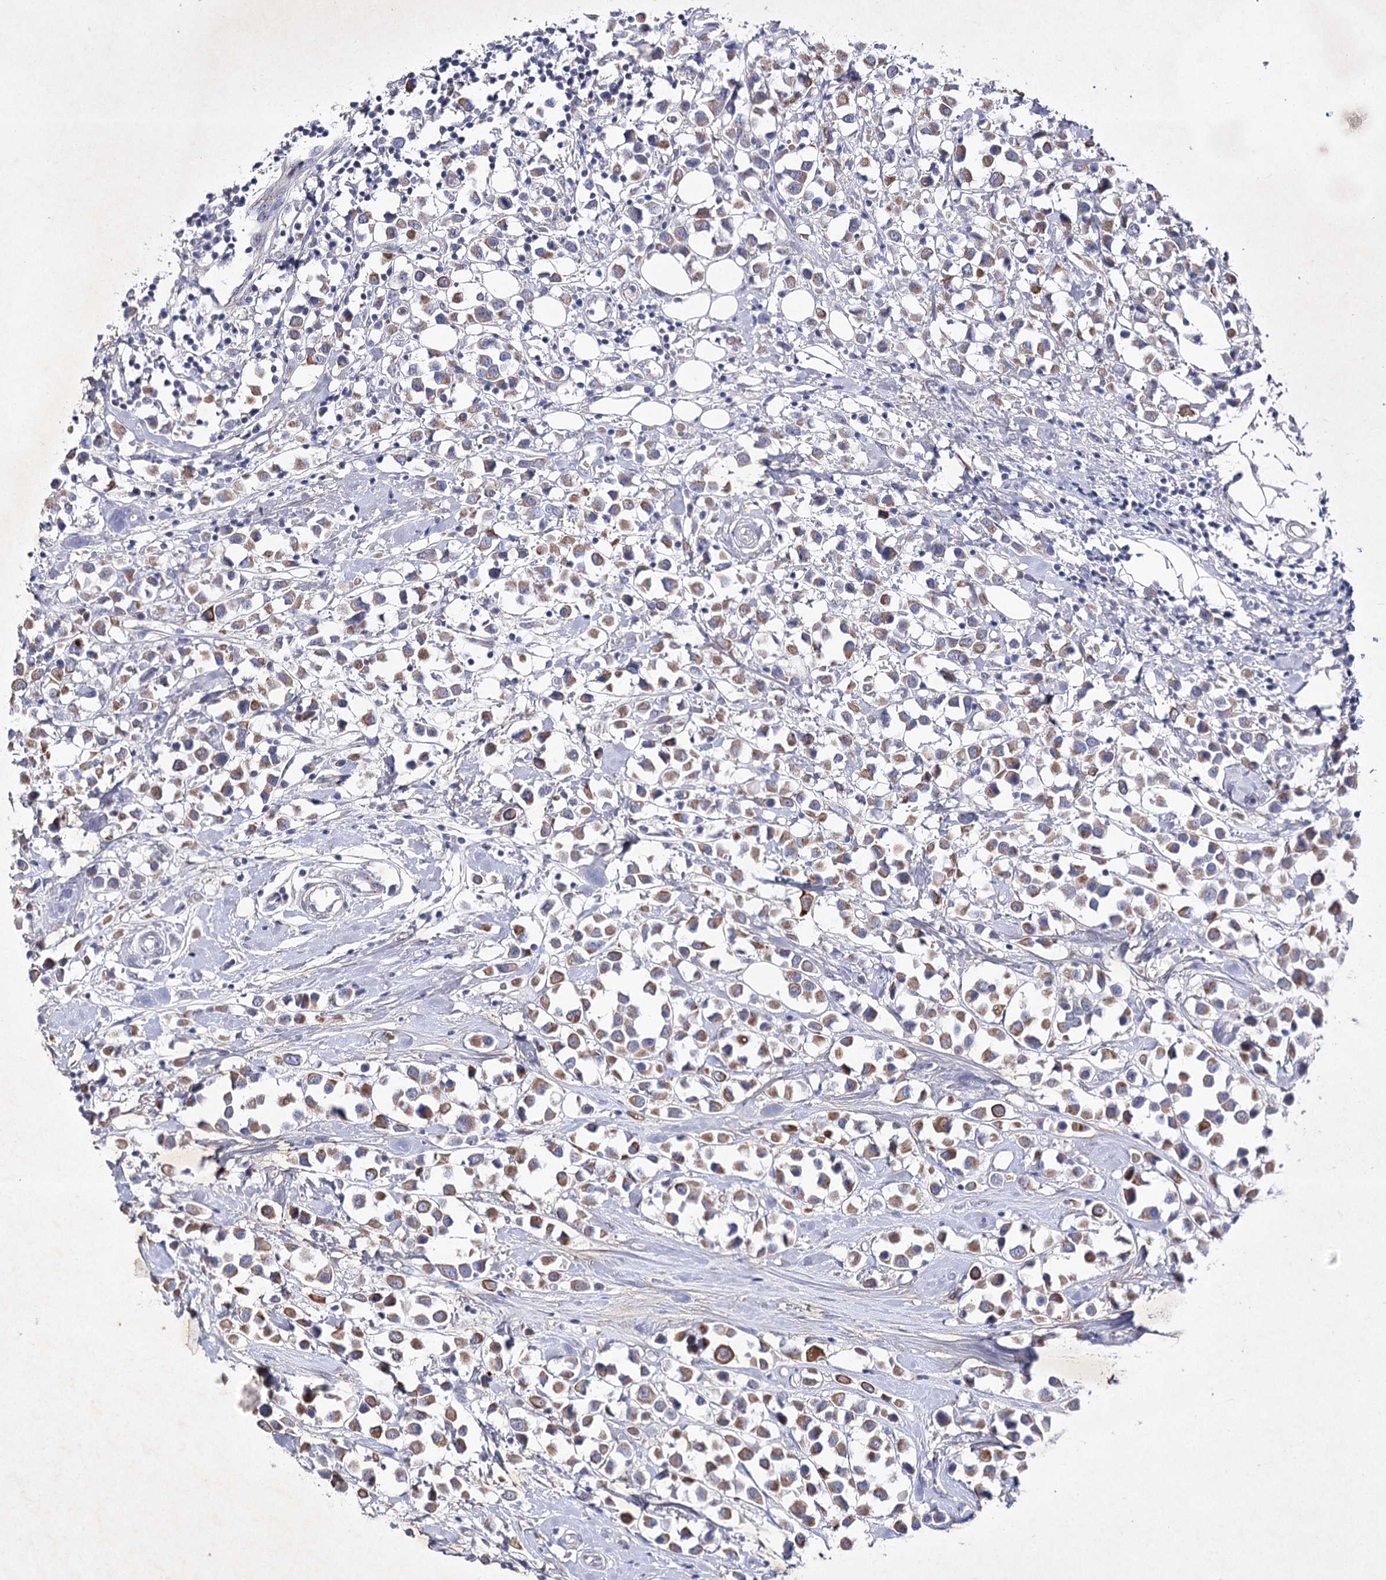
{"staining": {"intensity": "moderate", "quantity": "25%-75%", "location": "cytoplasmic/membranous"}, "tissue": "breast cancer", "cell_type": "Tumor cells", "image_type": "cancer", "snomed": [{"axis": "morphology", "description": "Duct carcinoma"}, {"axis": "topography", "description": "Breast"}], "caption": "IHC (DAB) staining of human breast infiltrating ductal carcinoma exhibits moderate cytoplasmic/membranous protein expression in approximately 25%-75% of tumor cells. Nuclei are stained in blue.", "gene": "COX15", "patient": {"sex": "female", "age": 61}}